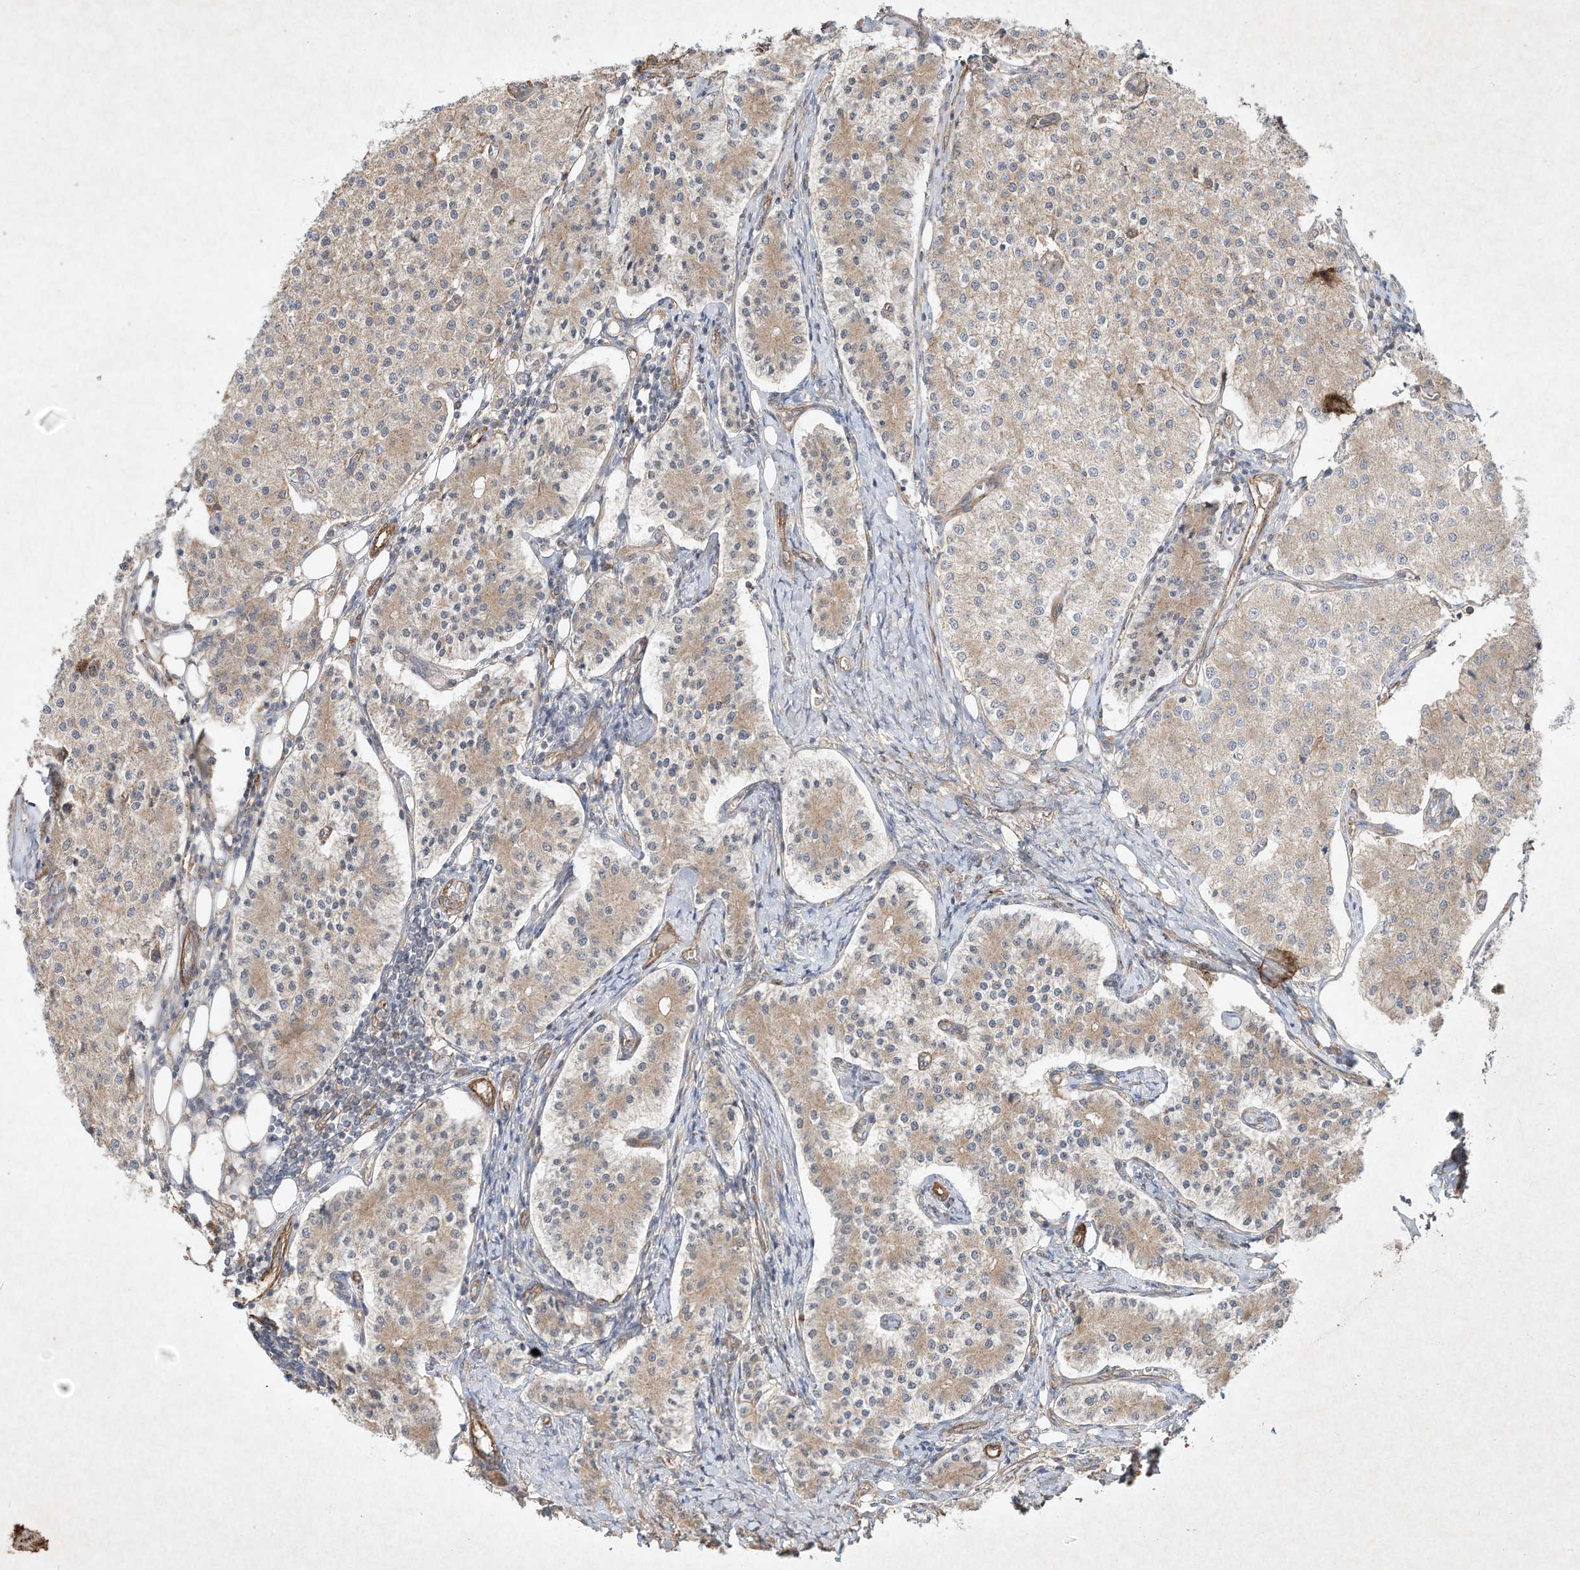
{"staining": {"intensity": "weak", "quantity": ">75%", "location": "cytoplasmic/membranous"}, "tissue": "carcinoid", "cell_type": "Tumor cells", "image_type": "cancer", "snomed": [{"axis": "morphology", "description": "Carcinoid, malignant, NOS"}, {"axis": "topography", "description": "Colon"}], "caption": "Weak cytoplasmic/membranous staining is seen in about >75% of tumor cells in malignant carcinoid.", "gene": "HTR5A", "patient": {"sex": "female", "age": 52}}